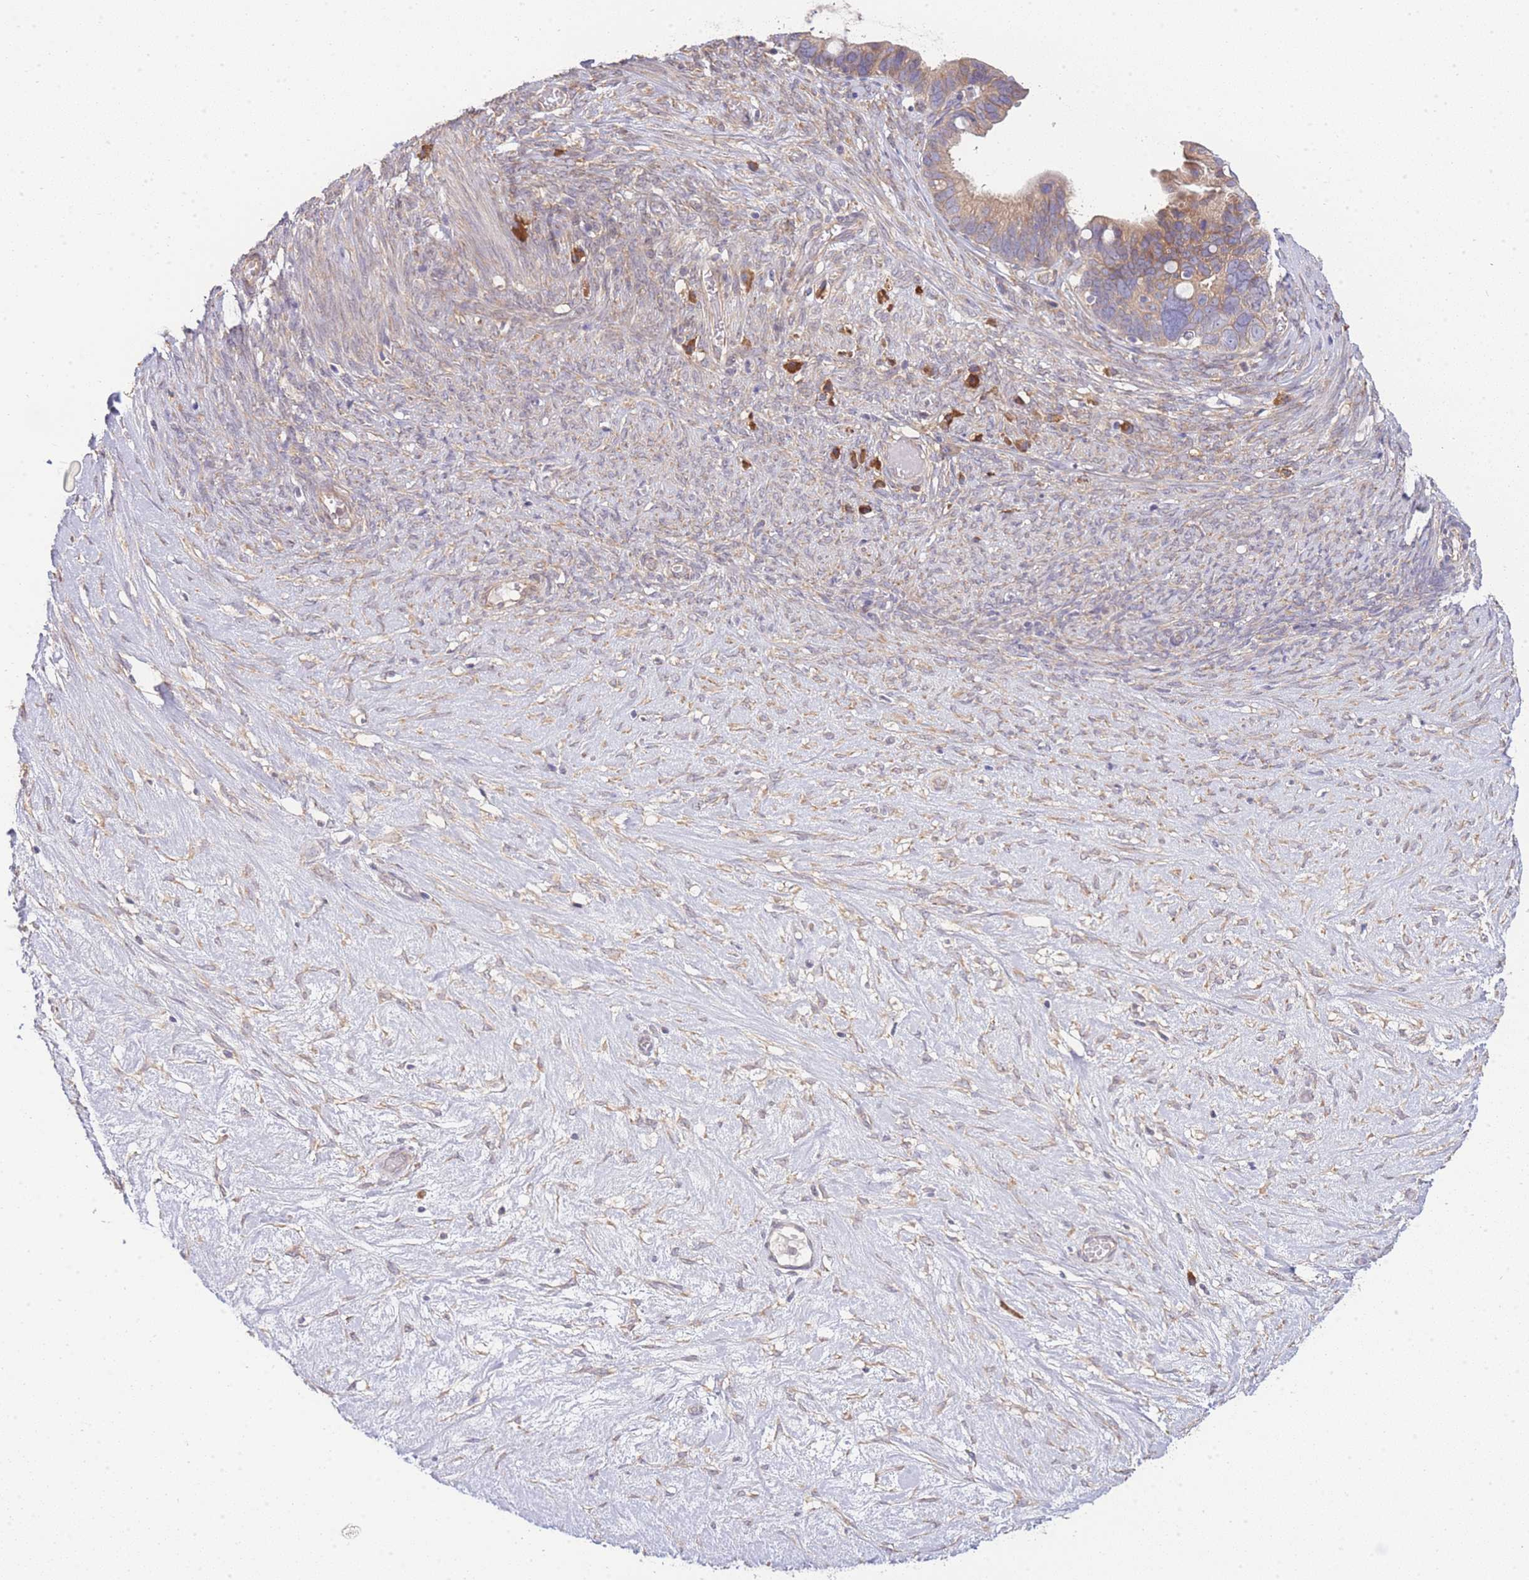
{"staining": {"intensity": "moderate", "quantity": ">75%", "location": "cytoplasmic/membranous"}, "tissue": "ovarian cancer", "cell_type": "Tumor cells", "image_type": "cancer", "snomed": [{"axis": "morphology", "description": "Cystadenocarcinoma, serous, NOS"}, {"axis": "topography", "description": "Ovary"}], "caption": "High-power microscopy captured an IHC micrograph of ovarian serous cystadenocarcinoma, revealing moderate cytoplasmic/membranous positivity in about >75% of tumor cells.", "gene": "BEX1", "patient": {"sex": "female", "age": 56}}